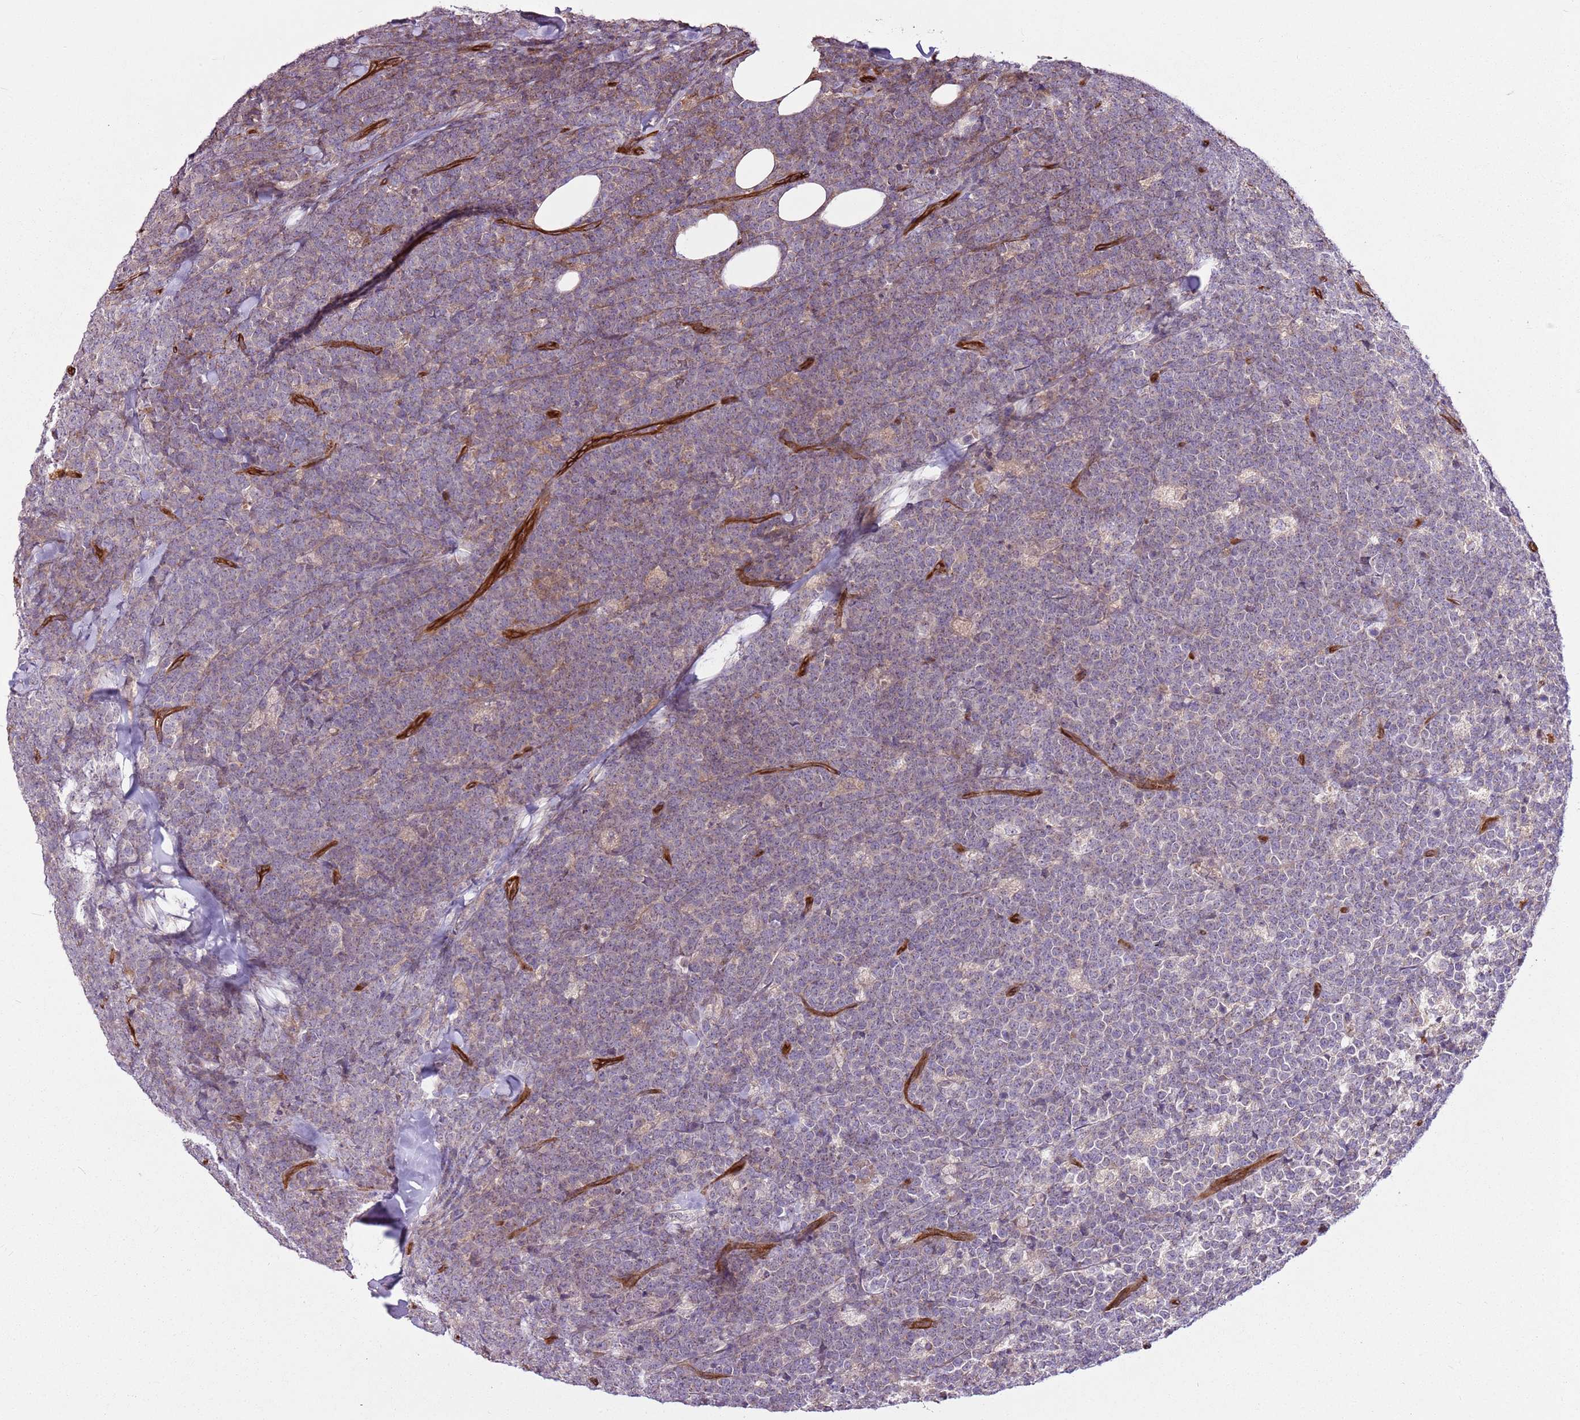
{"staining": {"intensity": "weak", "quantity": "25%-75%", "location": "cytoplasmic/membranous"}, "tissue": "lymphoma", "cell_type": "Tumor cells", "image_type": "cancer", "snomed": [{"axis": "morphology", "description": "Malignant lymphoma, non-Hodgkin's type, High grade"}, {"axis": "topography", "description": "Small intestine"}], "caption": "Immunohistochemistry (IHC) micrograph of human lymphoma stained for a protein (brown), which exhibits low levels of weak cytoplasmic/membranous positivity in approximately 25%-75% of tumor cells.", "gene": "ZNF827", "patient": {"sex": "male", "age": 8}}